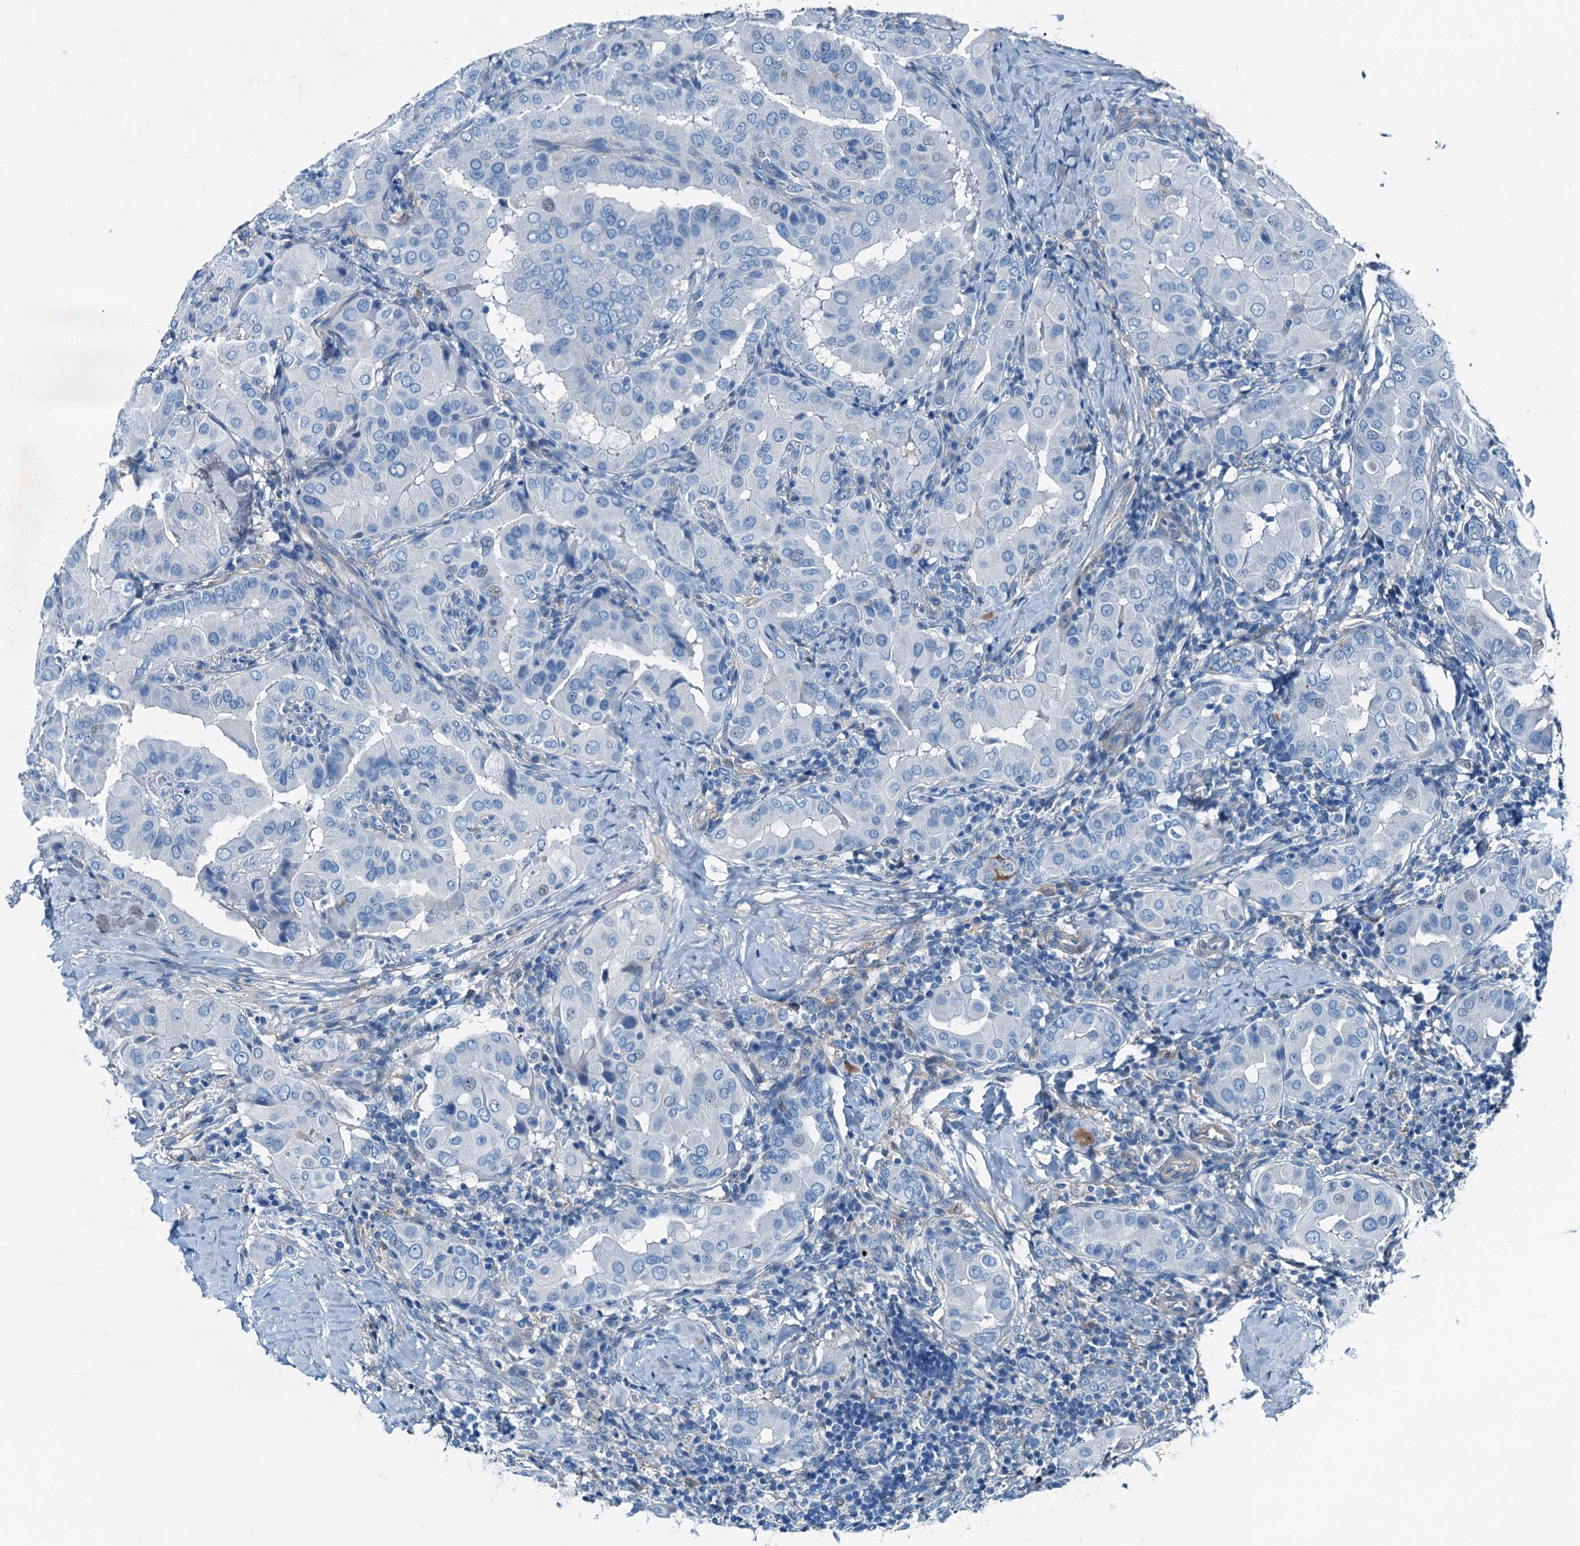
{"staining": {"intensity": "negative", "quantity": "none", "location": "none"}, "tissue": "thyroid cancer", "cell_type": "Tumor cells", "image_type": "cancer", "snomed": [{"axis": "morphology", "description": "Papillary adenocarcinoma, NOS"}, {"axis": "topography", "description": "Thyroid gland"}], "caption": "Immunohistochemistry of human papillary adenocarcinoma (thyroid) exhibits no positivity in tumor cells. (Stains: DAB (3,3'-diaminobenzidine) immunohistochemistry with hematoxylin counter stain, Microscopy: brightfield microscopy at high magnification).", "gene": "RAB3IL1", "patient": {"sex": "male", "age": 33}}